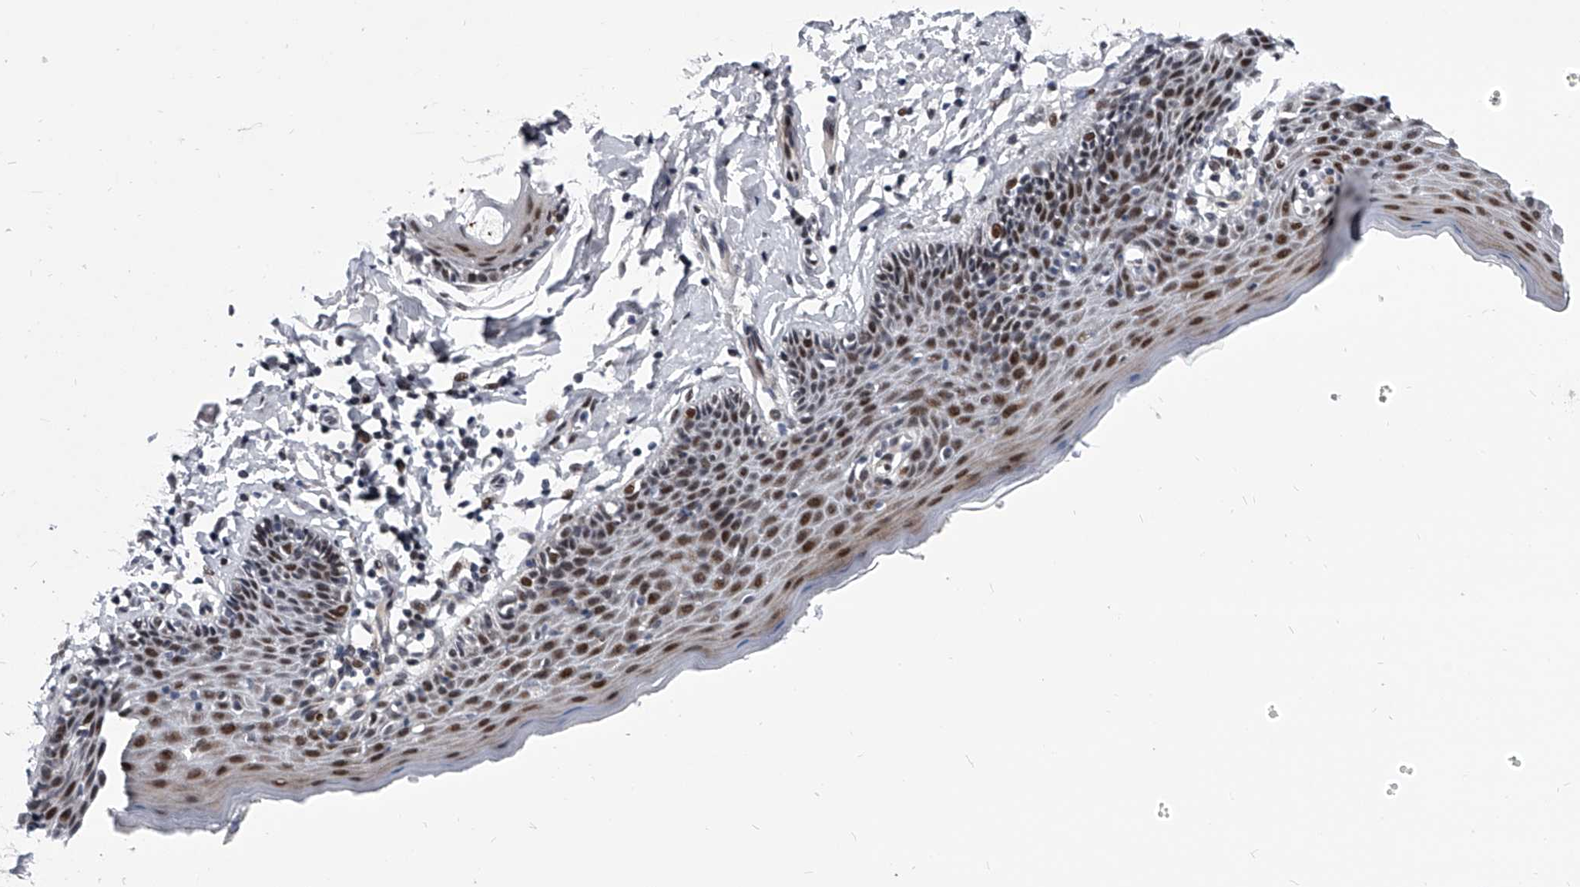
{"staining": {"intensity": "strong", "quantity": "<25%", "location": "nuclear"}, "tissue": "skin", "cell_type": "Epidermal cells", "image_type": "normal", "snomed": [{"axis": "morphology", "description": "Normal tissue, NOS"}, {"axis": "topography", "description": "Vulva"}], "caption": "Immunohistochemistry staining of benign skin, which shows medium levels of strong nuclear staining in about <25% of epidermal cells indicating strong nuclear protein staining. The staining was performed using DAB (brown) for protein detection and nuclei were counterstained in hematoxylin (blue).", "gene": "CMTR1", "patient": {"sex": "female", "age": 66}}